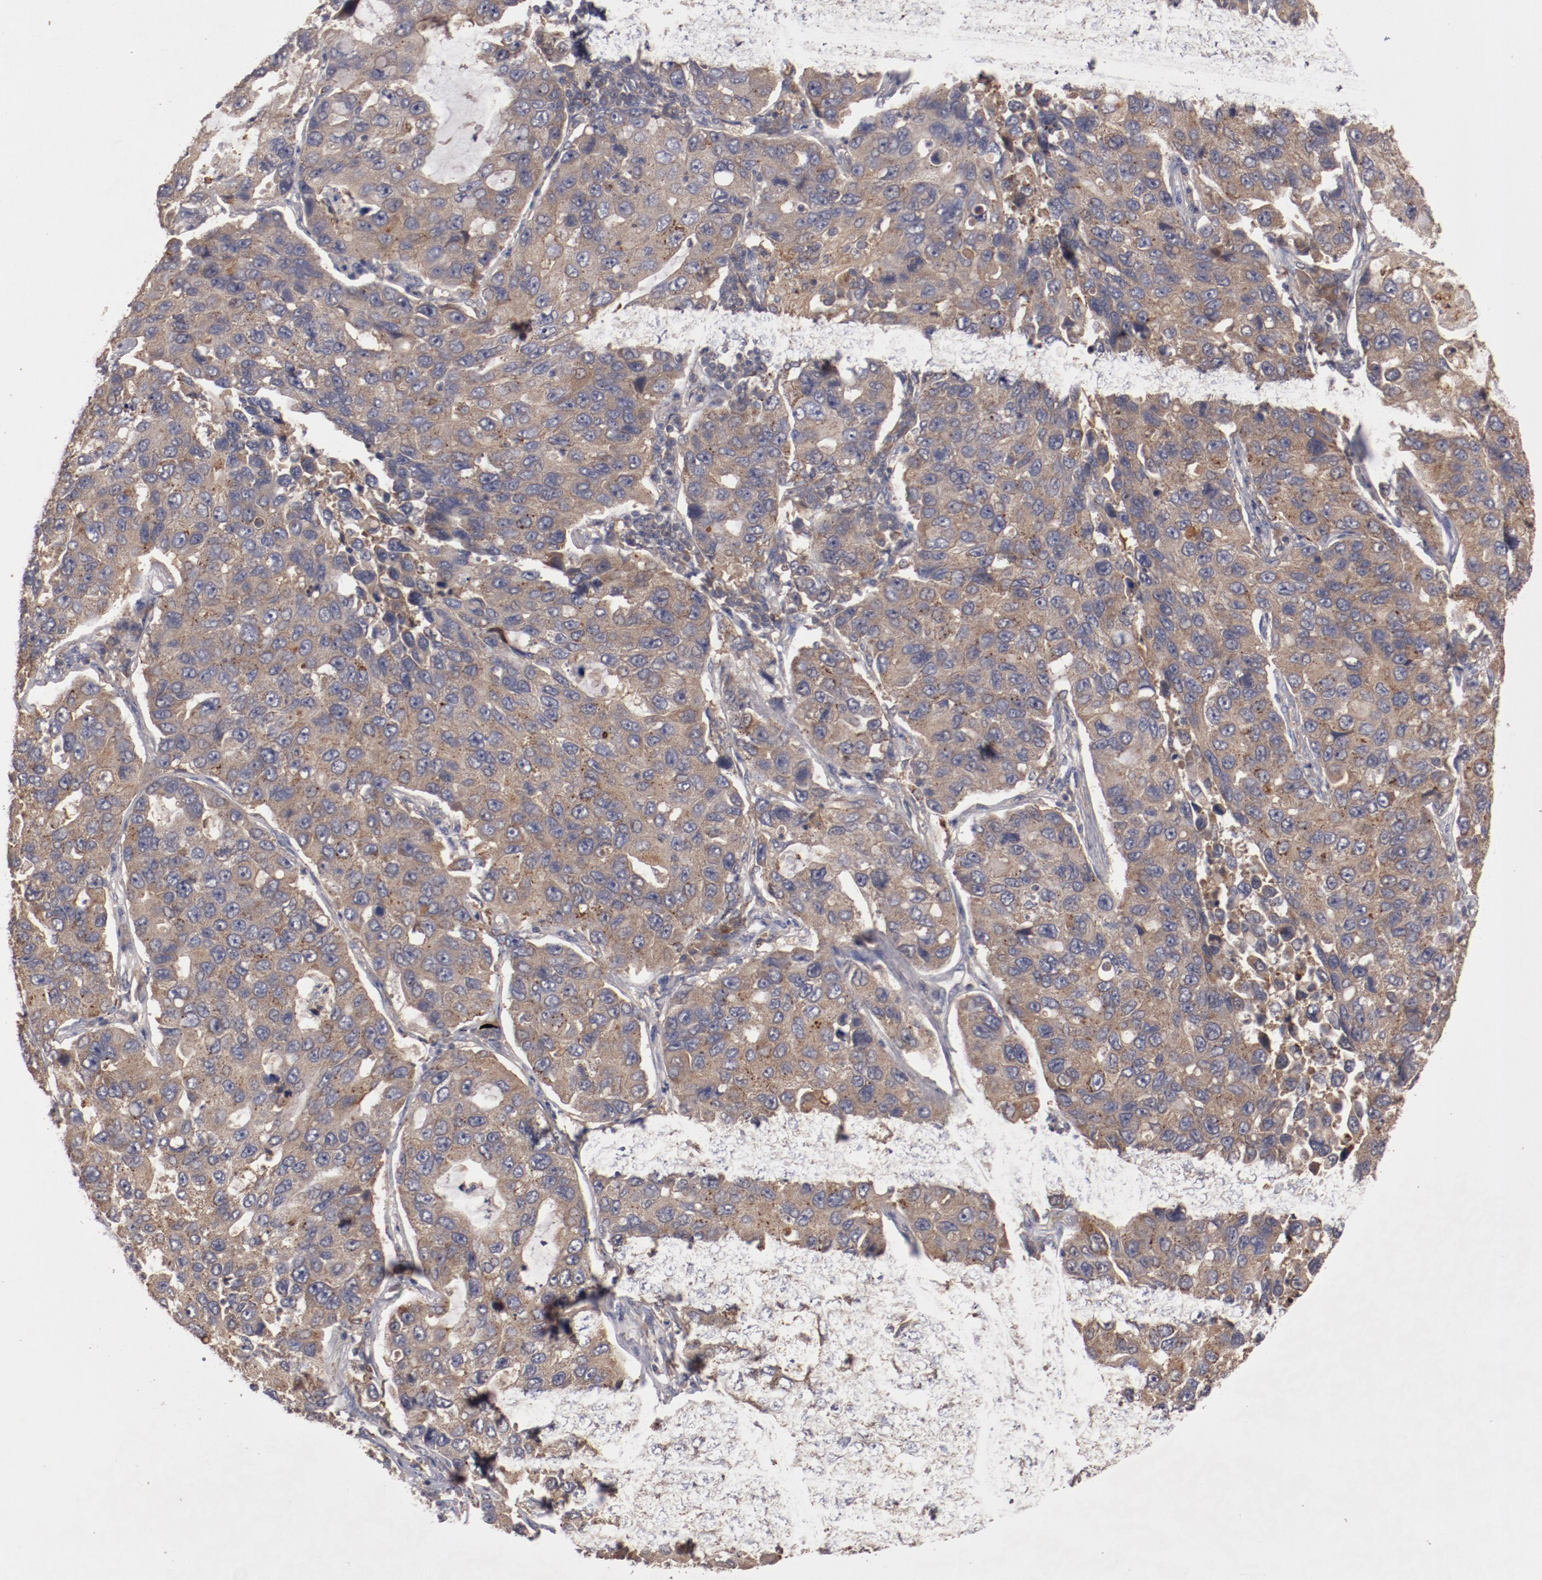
{"staining": {"intensity": "moderate", "quantity": ">75%", "location": "cytoplasmic/membranous"}, "tissue": "lung cancer", "cell_type": "Tumor cells", "image_type": "cancer", "snomed": [{"axis": "morphology", "description": "Adenocarcinoma, NOS"}, {"axis": "topography", "description": "Lung"}], "caption": "Tumor cells show medium levels of moderate cytoplasmic/membranous staining in approximately >75% of cells in lung adenocarcinoma.", "gene": "LRRC75B", "patient": {"sex": "male", "age": 64}}